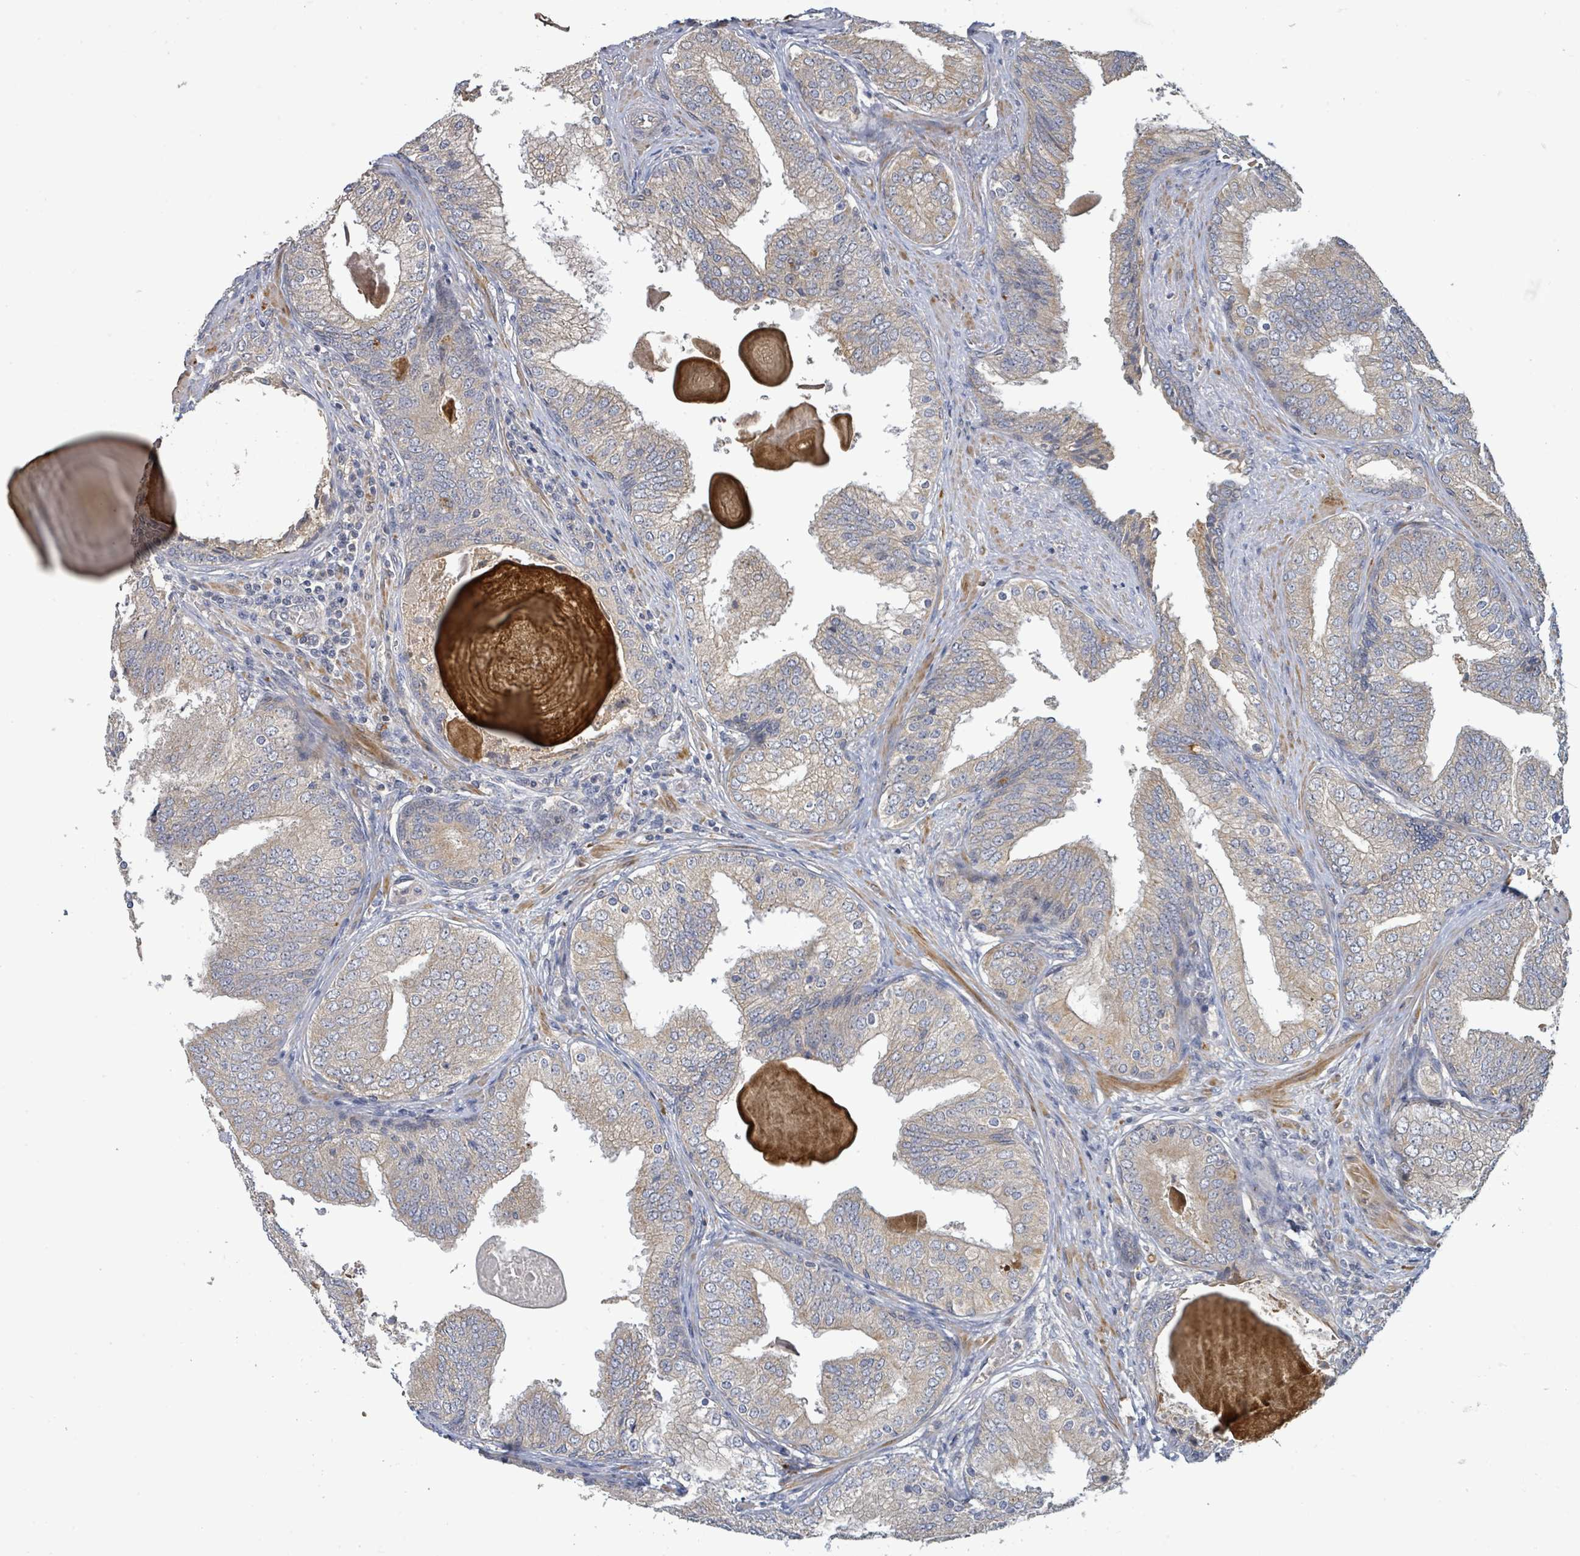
{"staining": {"intensity": "weak", "quantity": ">75%", "location": "cytoplasmic/membranous"}, "tissue": "prostate cancer", "cell_type": "Tumor cells", "image_type": "cancer", "snomed": [{"axis": "morphology", "description": "Adenocarcinoma, High grade"}, {"axis": "topography", "description": "Prostate"}], "caption": "About >75% of tumor cells in human prostate high-grade adenocarcinoma exhibit weak cytoplasmic/membranous protein staining as visualized by brown immunohistochemical staining.", "gene": "STARD4", "patient": {"sex": "male", "age": 63}}